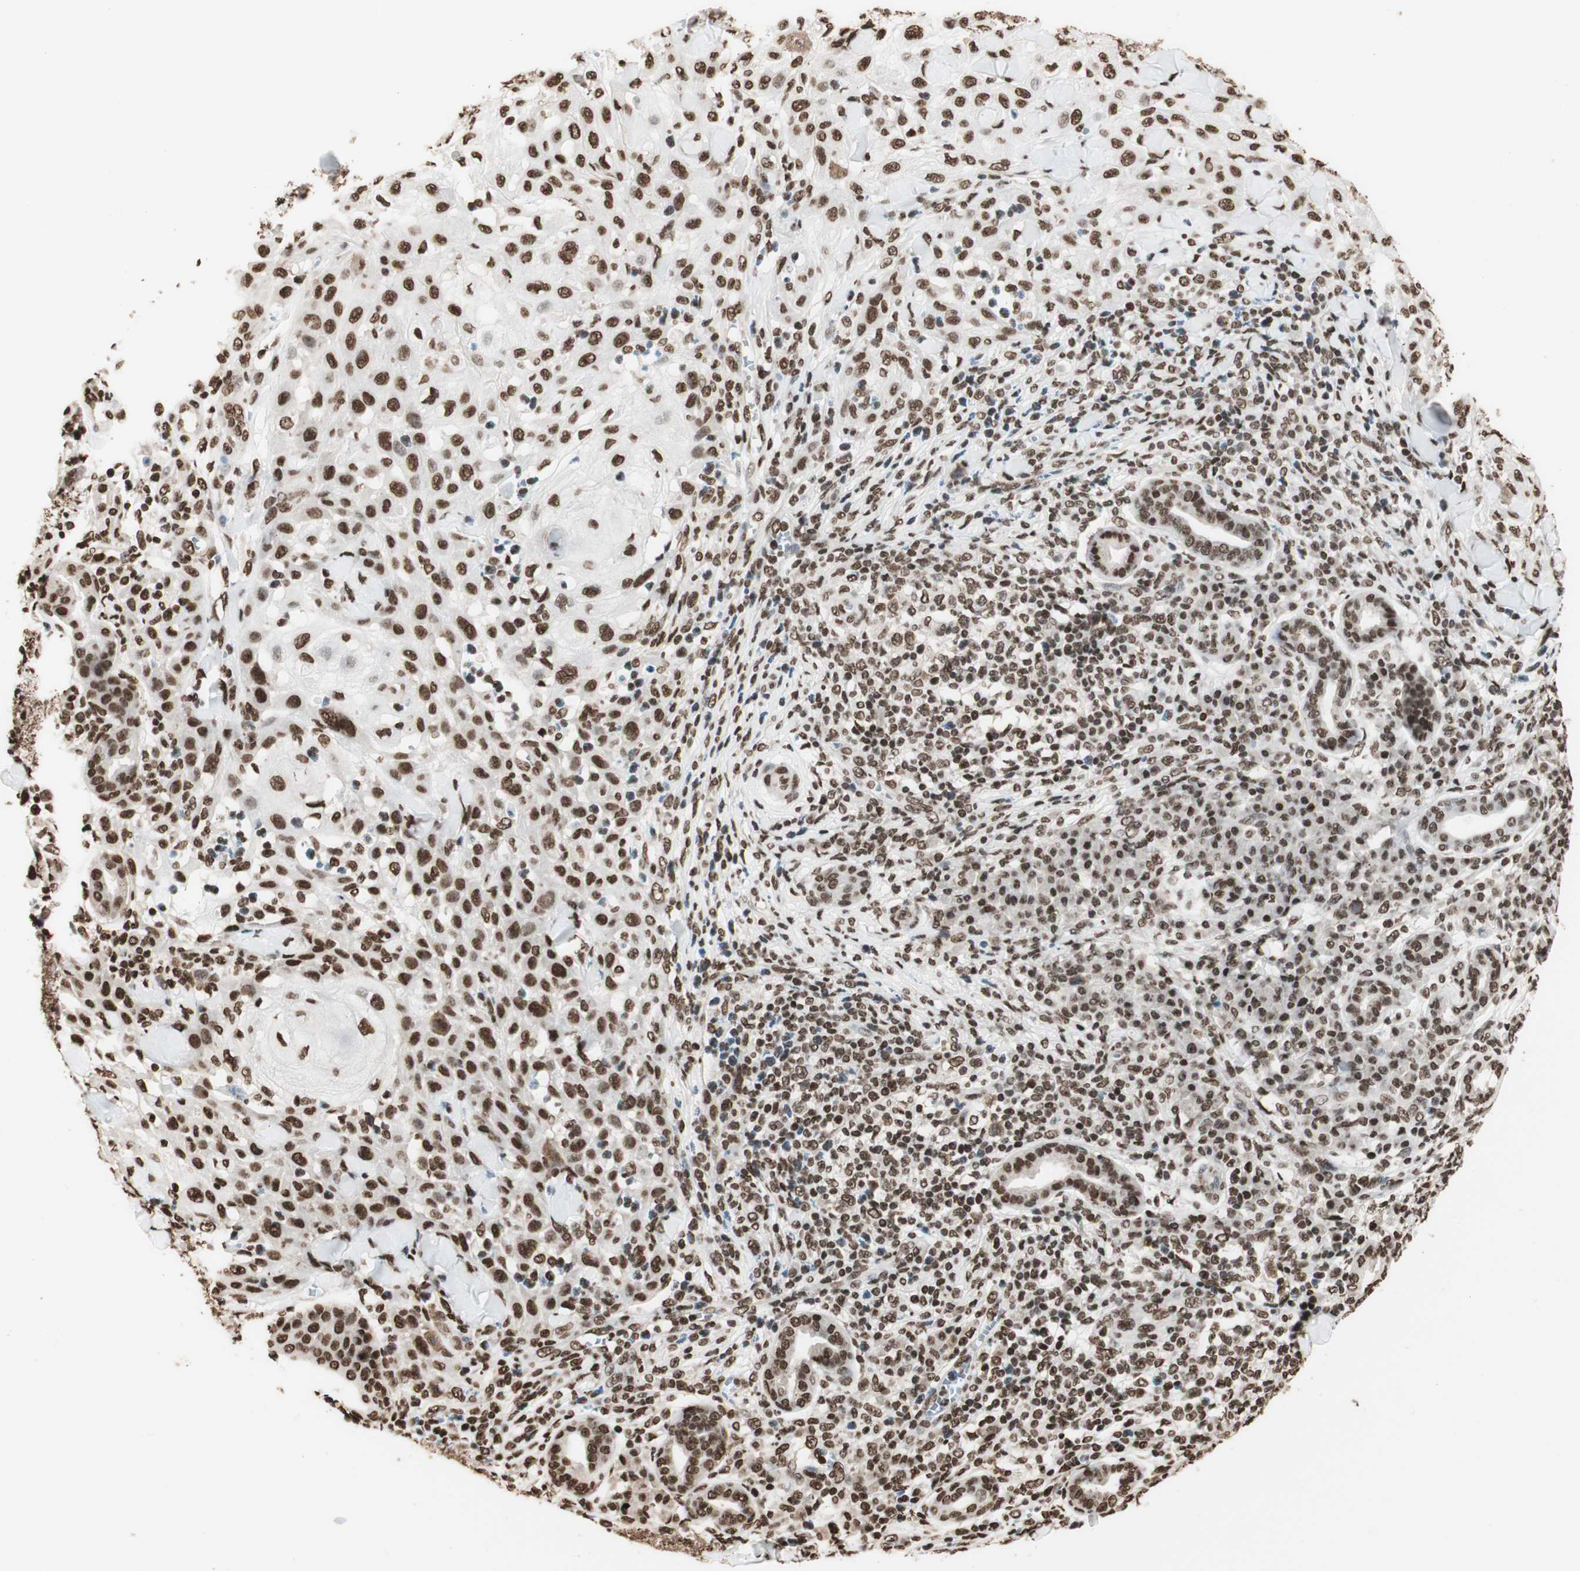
{"staining": {"intensity": "strong", "quantity": ">75%", "location": "nuclear"}, "tissue": "skin cancer", "cell_type": "Tumor cells", "image_type": "cancer", "snomed": [{"axis": "morphology", "description": "Squamous cell carcinoma, NOS"}, {"axis": "topography", "description": "Skin"}], "caption": "High-magnification brightfield microscopy of squamous cell carcinoma (skin) stained with DAB (brown) and counterstained with hematoxylin (blue). tumor cells exhibit strong nuclear positivity is identified in approximately>75% of cells.", "gene": "HNRNPA2B1", "patient": {"sex": "male", "age": 24}}